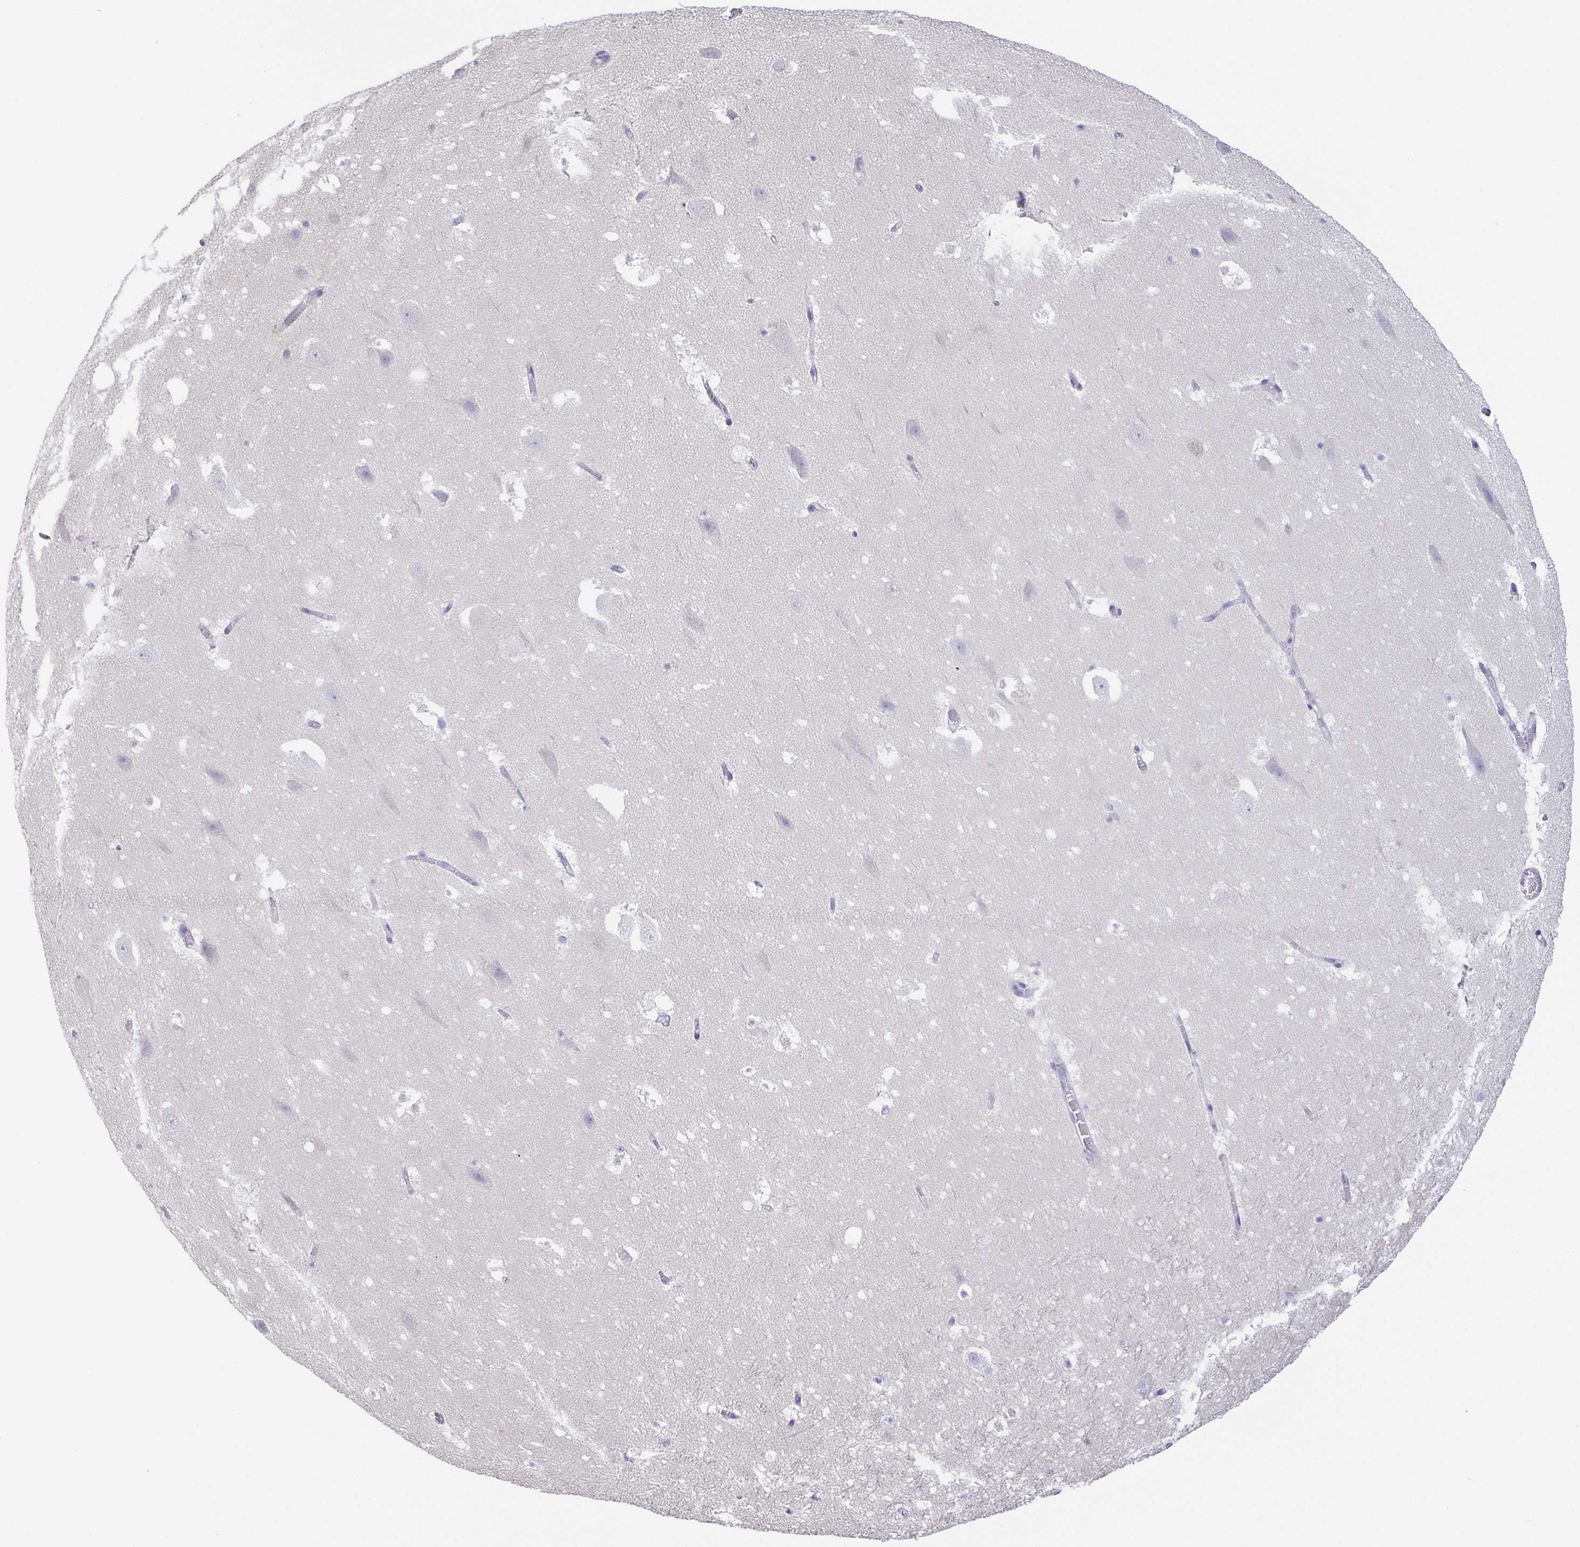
{"staining": {"intensity": "negative", "quantity": "none", "location": "none"}, "tissue": "hippocampus", "cell_type": "Glial cells", "image_type": "normal", "snomed": [{"axis": "morphology", "description": "Normal tissue, NOS"}, {"axis": "topography", "description": "Hippocampus"}], "caption": "The IHC micrograph has no significant staining in glial cells of hippocampus.", "gene": "PKDREJ", "patient": {"sex": "female", "age": 42}}